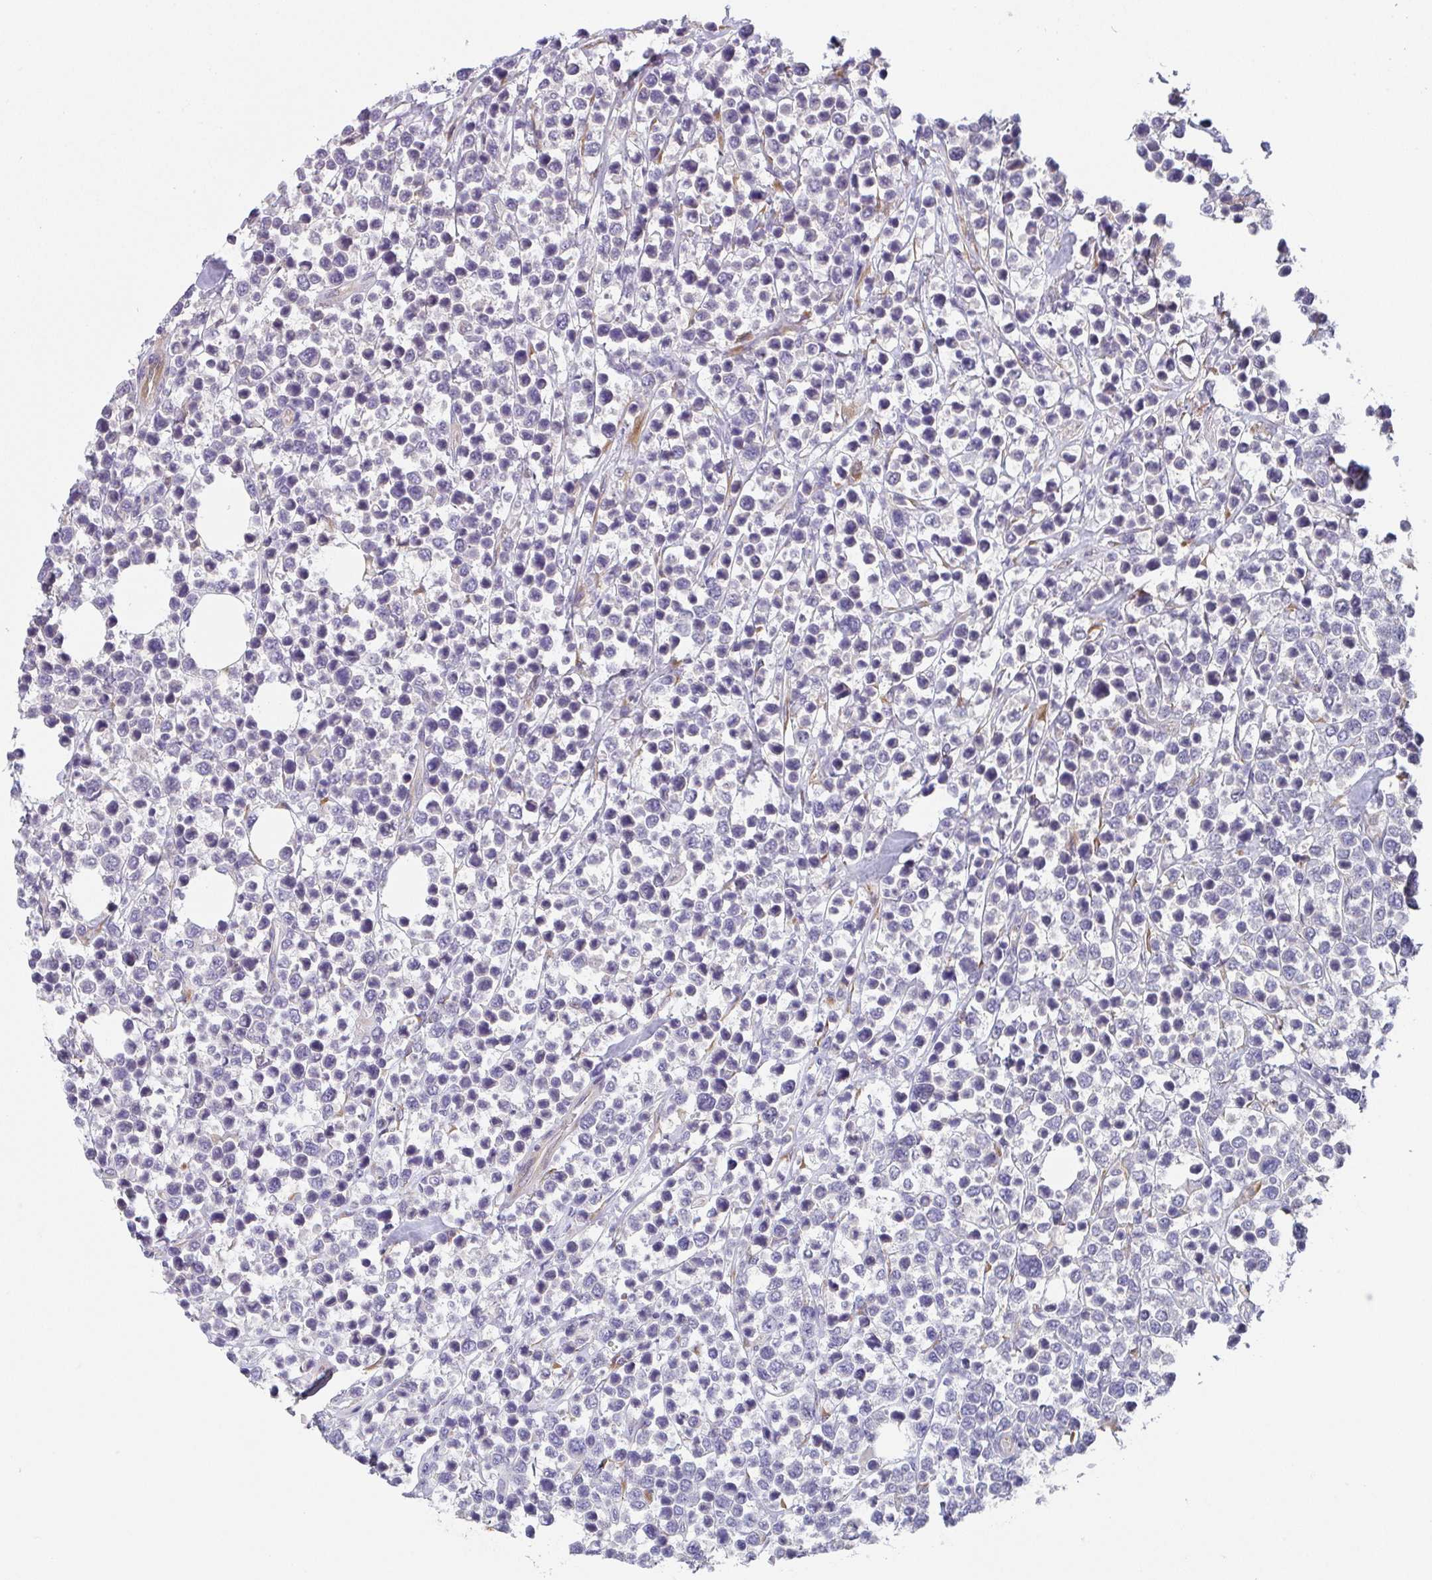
{"staining": {"intensity": "negative", "quantity": "none", "location": "none"}, "tissue": "lymphoma", "cell_type": "Tumor cells", "image_type": "cancer", "snomed": [{"axis": "morphology", "description": "Malignant lymphoma, non-Hodgkin's type, Low grade"}, {"axis": "topography", "description": "Lymph node"}], "caption": "Tumor cells are negative for protein expression in human lymphoma. (Stains: DAB immunohistochemistry (IHC) with hematoxylin counter stain, Microscopy: brightfield microscopy at high magnification).", "gene": "TSPAN31", "patient": {"sex": "male", "age": 60}}